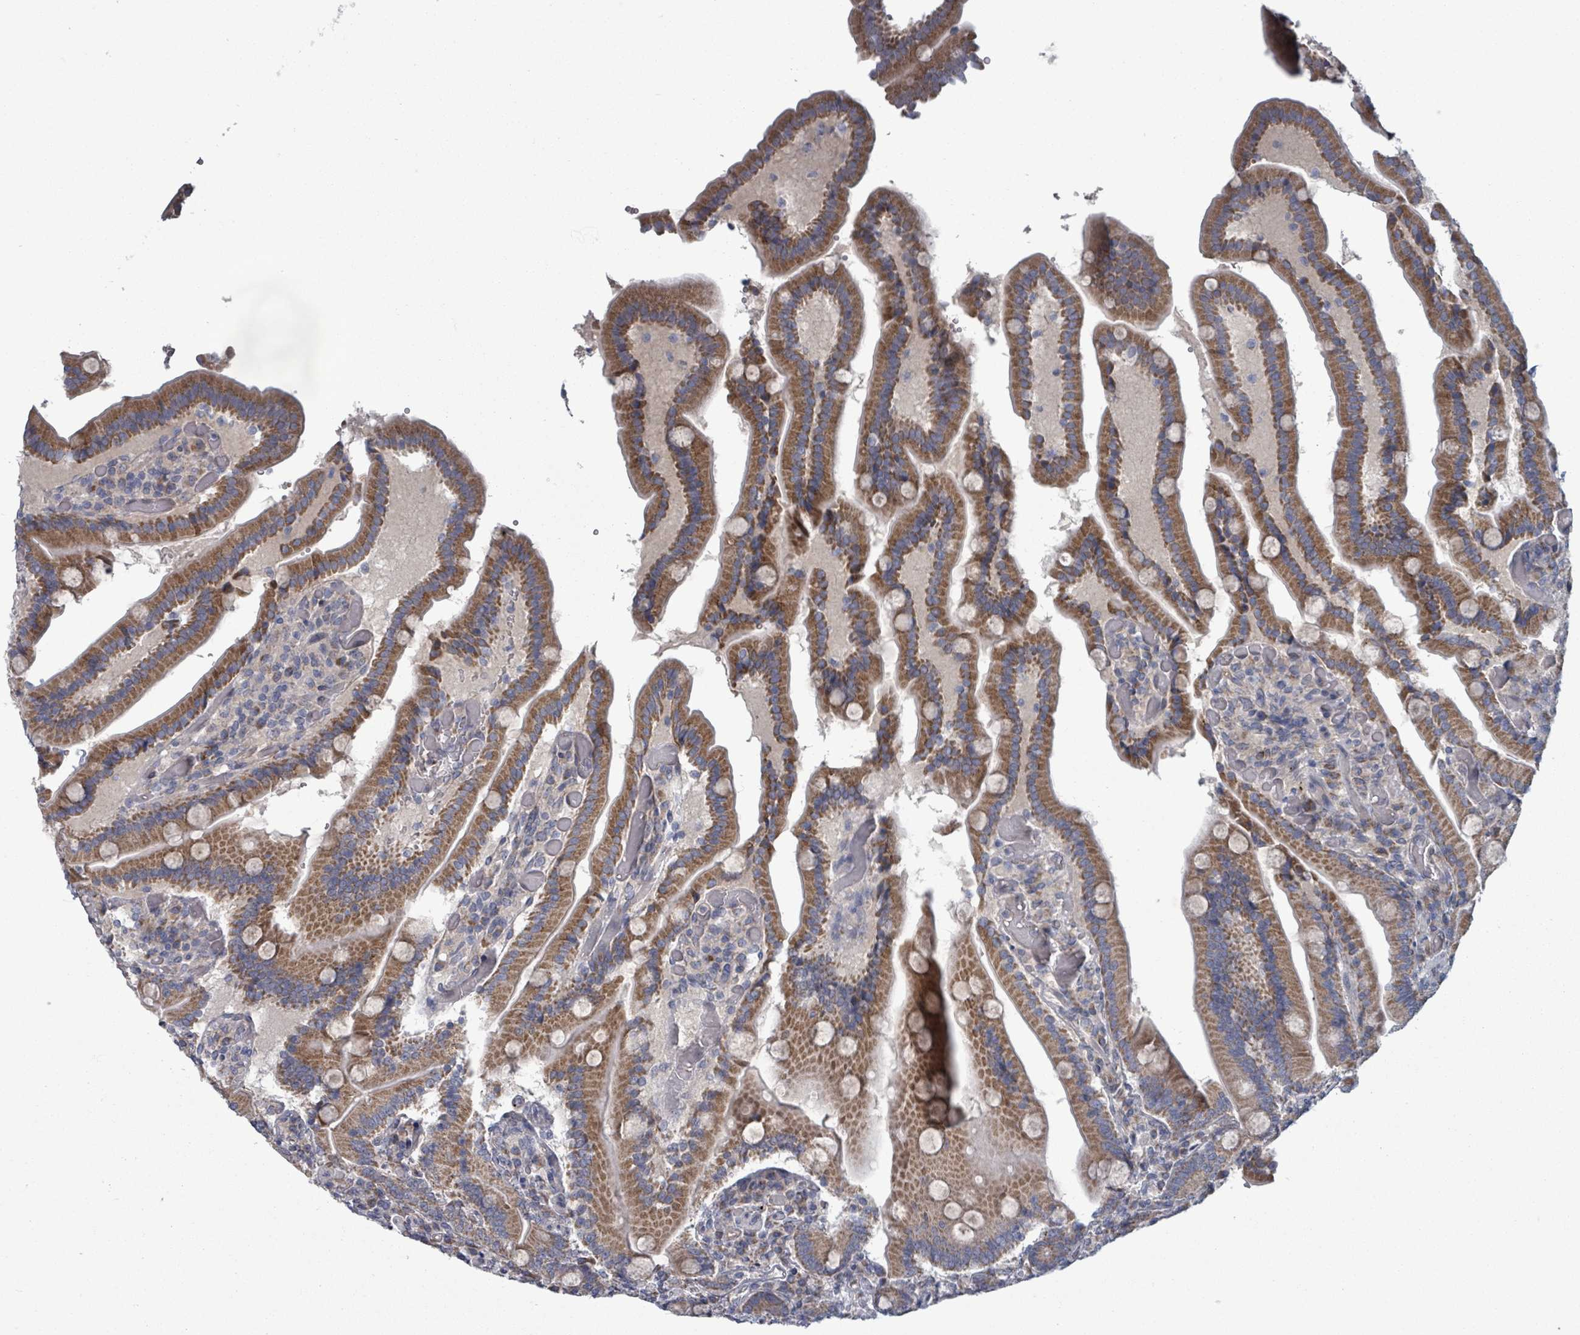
{"staining": {"intensity": "moderate", "quantity": ">75%", "location": "cytoplasmic/membranous"}, "tissue": "duodenum", "cell_type": "Glandular cells", "image_type": "normal", "snomed": [{"axis": "morphology", "description": "Normal tissue, NOS"}, {"axis": "topography", "description": "Duodenum"}], "caption": "Approximately >75% of glandular cells in normal human duodenum show moderate cytoplasmic/membranous protein expression as visualized by brown immunohistochemical staining.", "gene": "FKBP1A", "patient": {"sex": "female", "age": 62}}